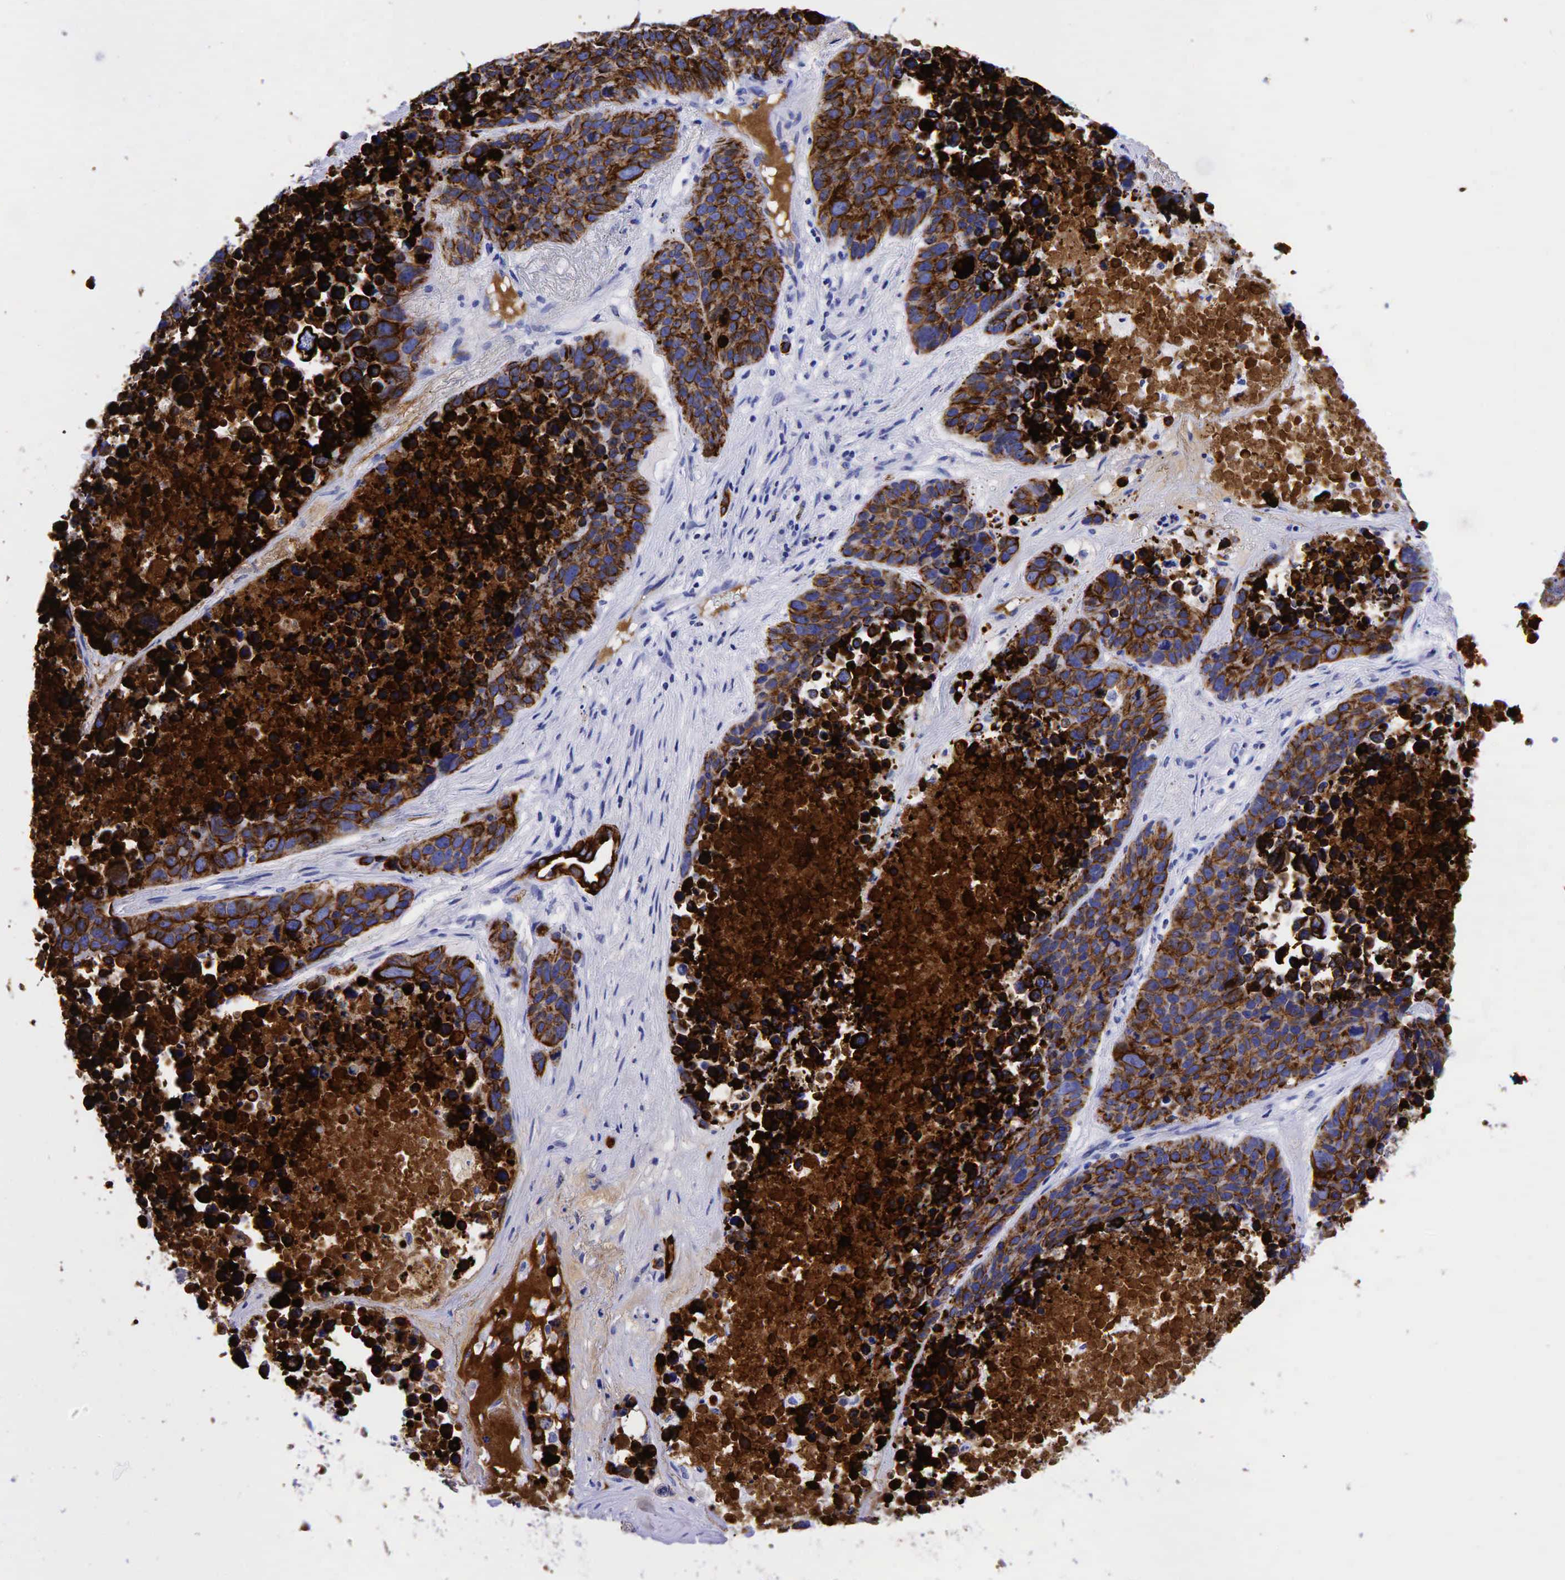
{"staining": {"intensity": "strong", "quantity": ">75%", "location": "cytoplasmic/membranous"}, "tissue": "lung cancer", "cell_type": "Tumor cells", "image_type": "cancer", "snomed": [{"axis": "morphology", "description": "Carcinoid, malignant, NOS"}, {"axis": "topography", "description": "Lung"}], "caption": "Human carcinoid (malignant) (lung) stained for a protein (brown) reveals strong cytoplasmic/membranous positive expression in approximately >75% of tumor cells.", "gene": "KRT18", "patient": {"sex": "male", "age": 60}}